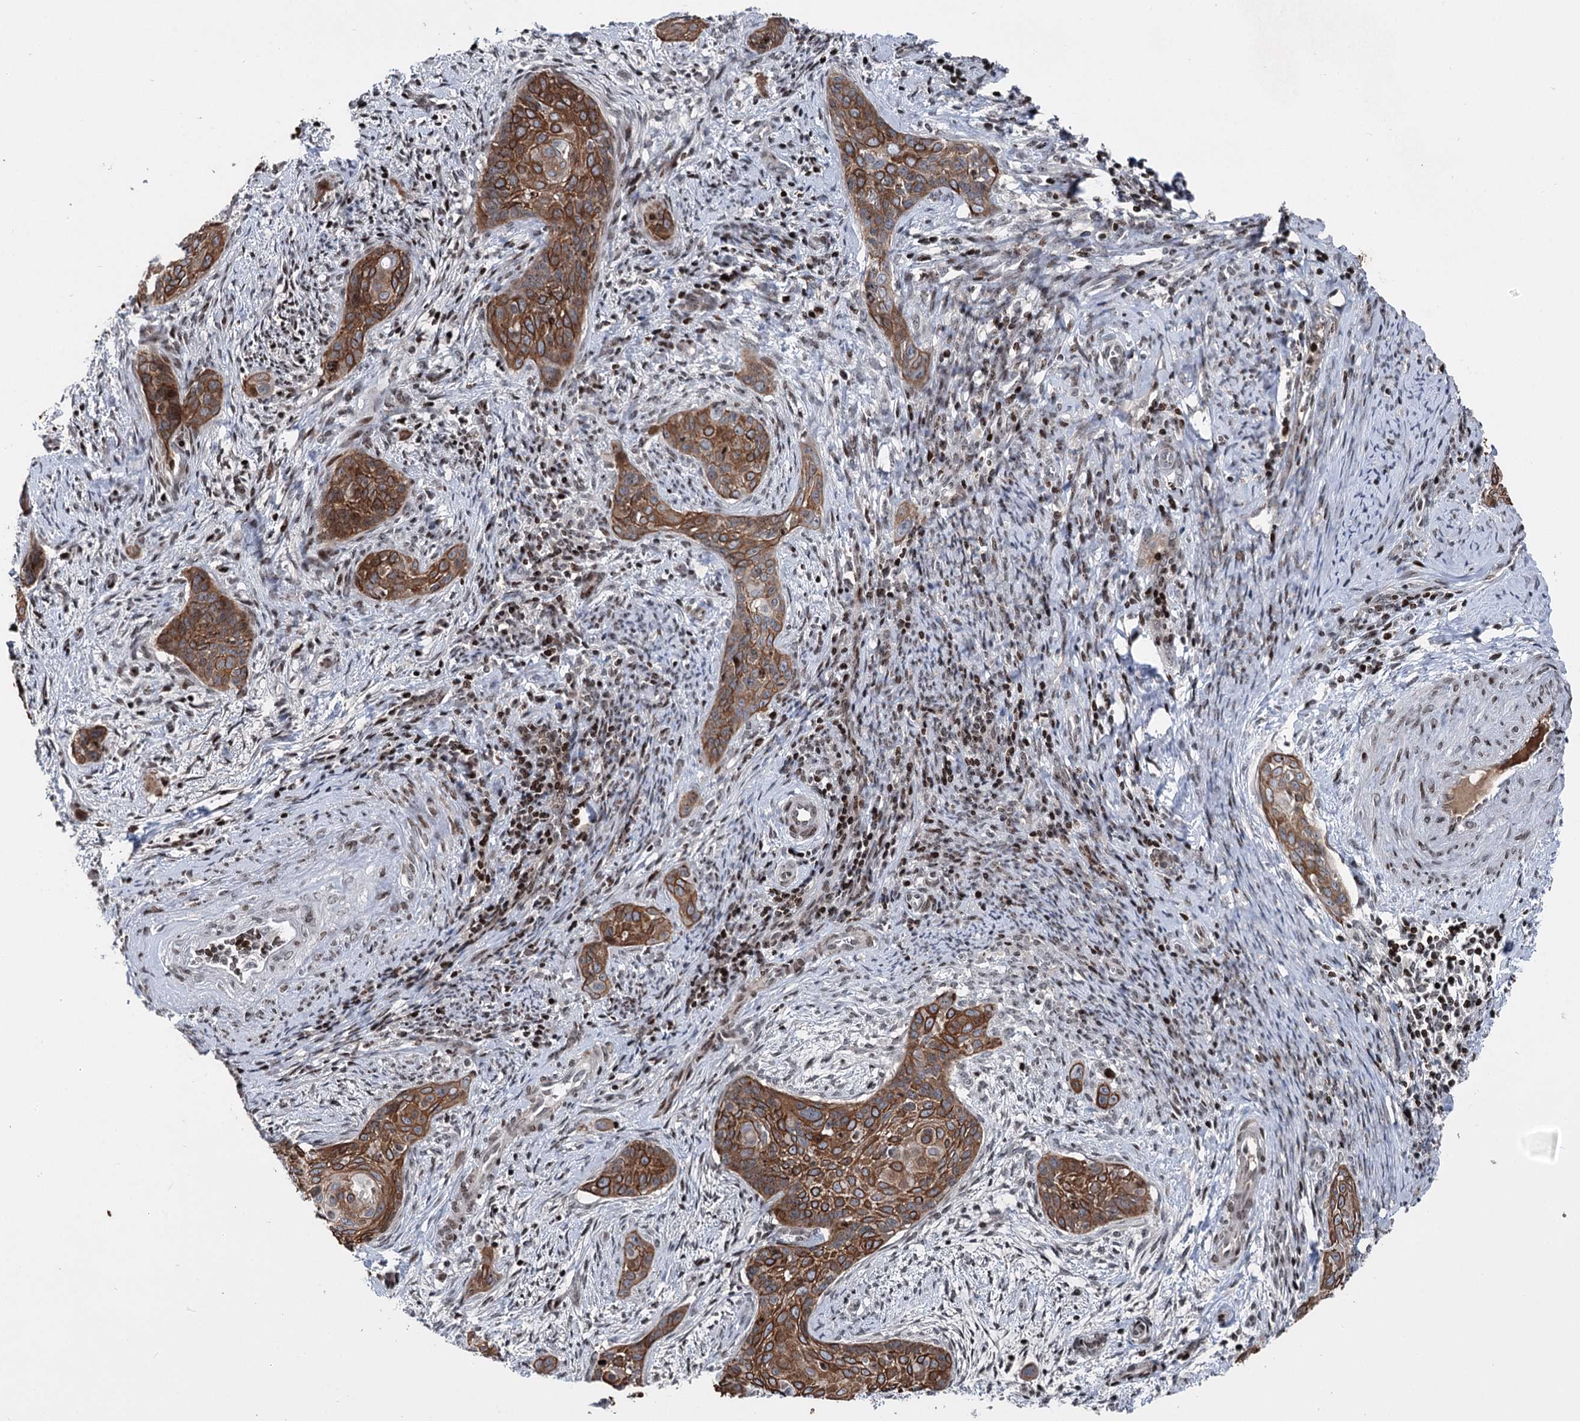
{"staining": {"intensity": "moderate", "quantity": "25%-75%", "location": "cytoplasmic/membranous"}, "tissue": "cervical cancer", "cell_type": "Tumor cells", "image_type": "cancer", "snomed": [{"axis": "morphology", "description": "Squamous cell carcinoma, NOS"}, {"axis": "topography", "description": "Cervix"}], "caption": "High-power microscopy captured an IHC photomicrograph of cervical squamous cell carcinoma, revealing moderate cytoplasmic/membranous staining in approximately 25%-75% of tumor cells.", "gene": "ITFG2", "patient": {"sex": "female", "age": 33}}